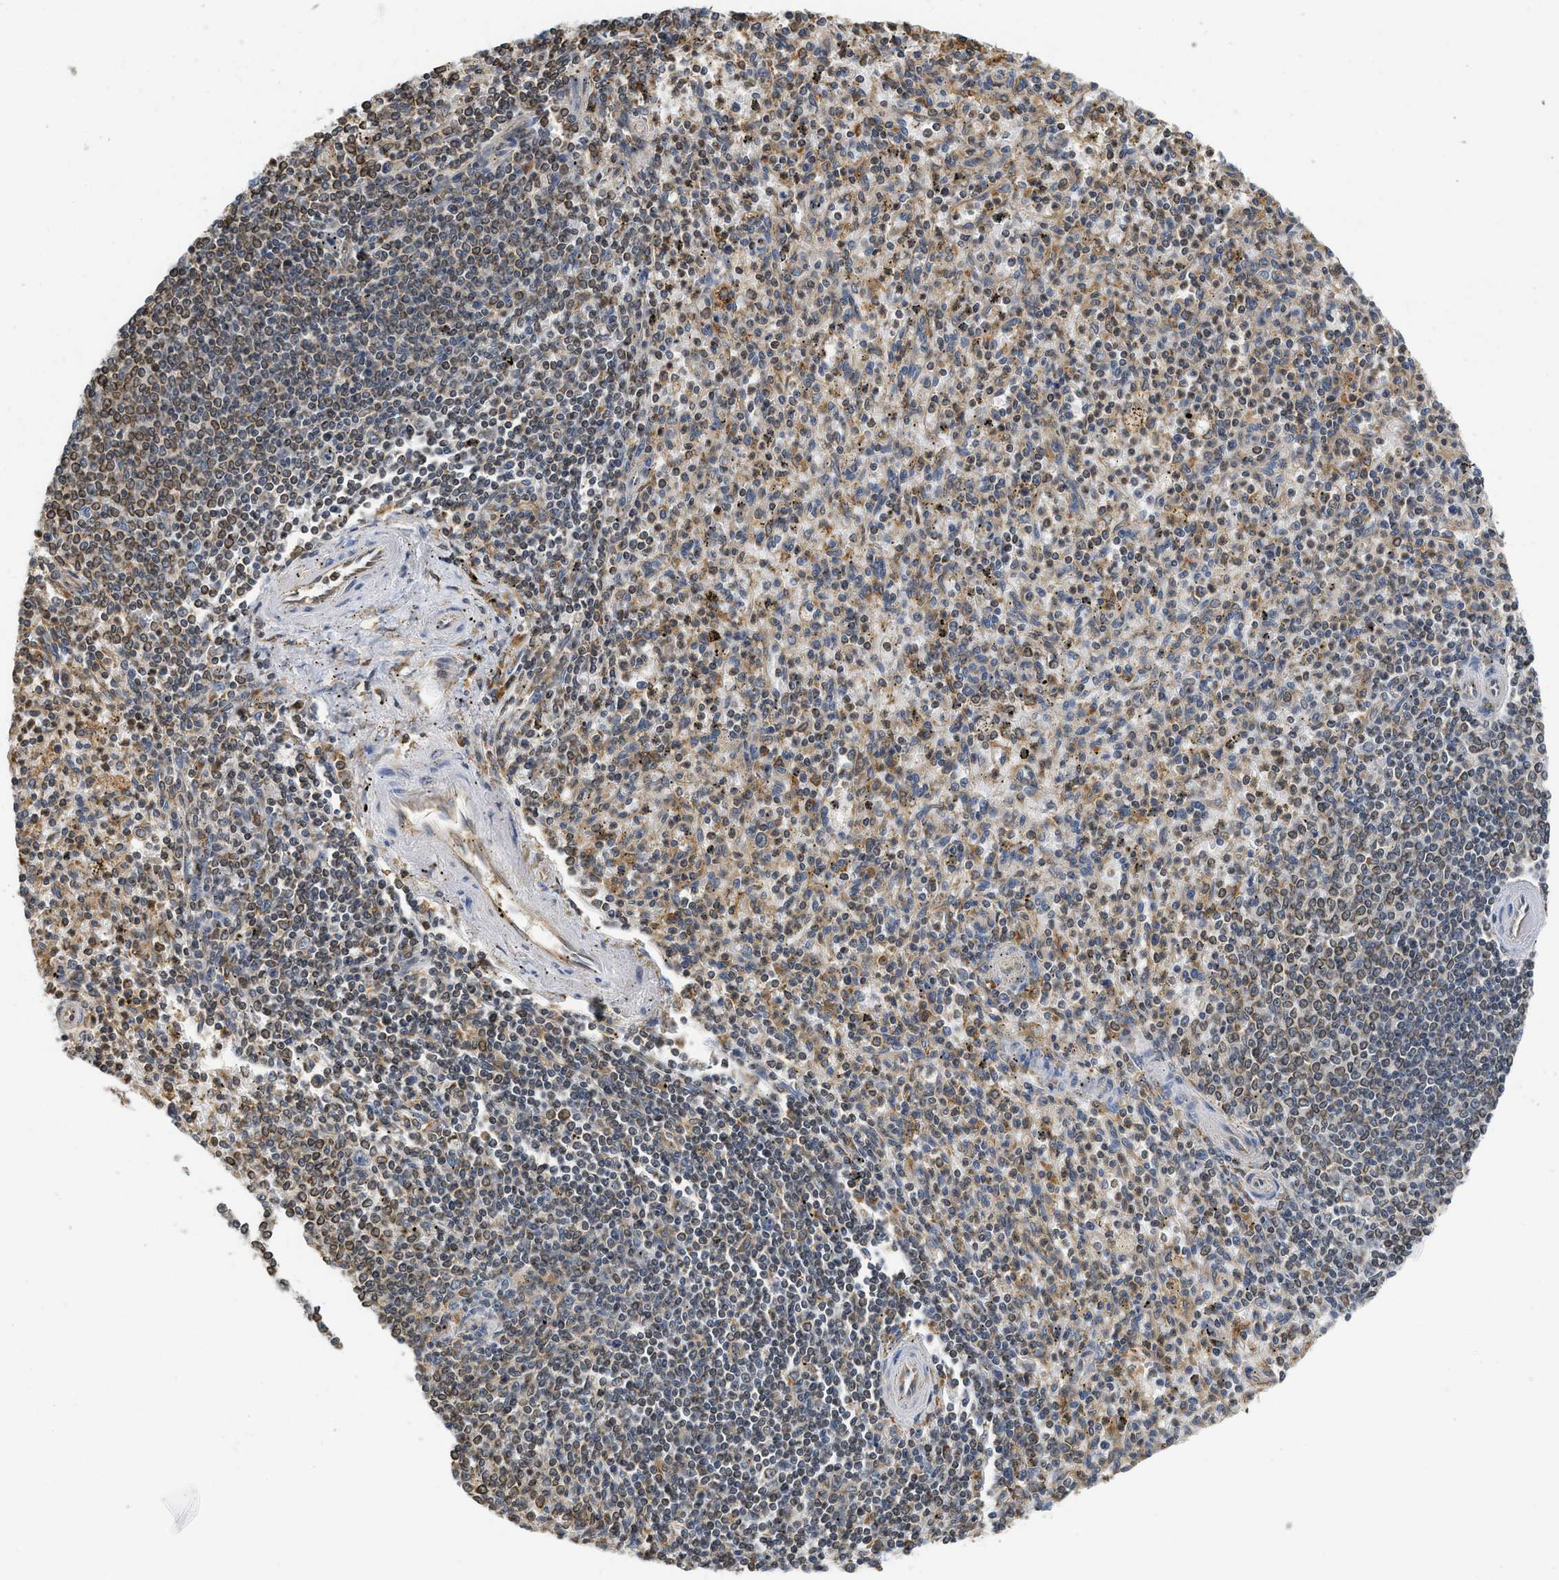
{"staining": {"intensity": "moderate", "quantity": "25%-75%", "location": "cytoplasmic/membranous"}, "tissue": "spleen", "cell_type": "Cells in red pulp", "image_type": "normal", "snomed": [{"axis": "morphology", "description": "Normal tissue, NOS"}, {"axis": "topography", "description": "Spleen"}], "caption": "Immunohistochemistry image of normal spleen: spleen stained using immunohistochemistry (IHC) demonstrates medium levels of moderate protein expression localized specifically in the cytoplasmic/membranous of cells in red pulp, appearing as a cytoplasmic/membranous brown color.", "gene": "BCAP31", "patient": {"sex": "male", "age": 72}}